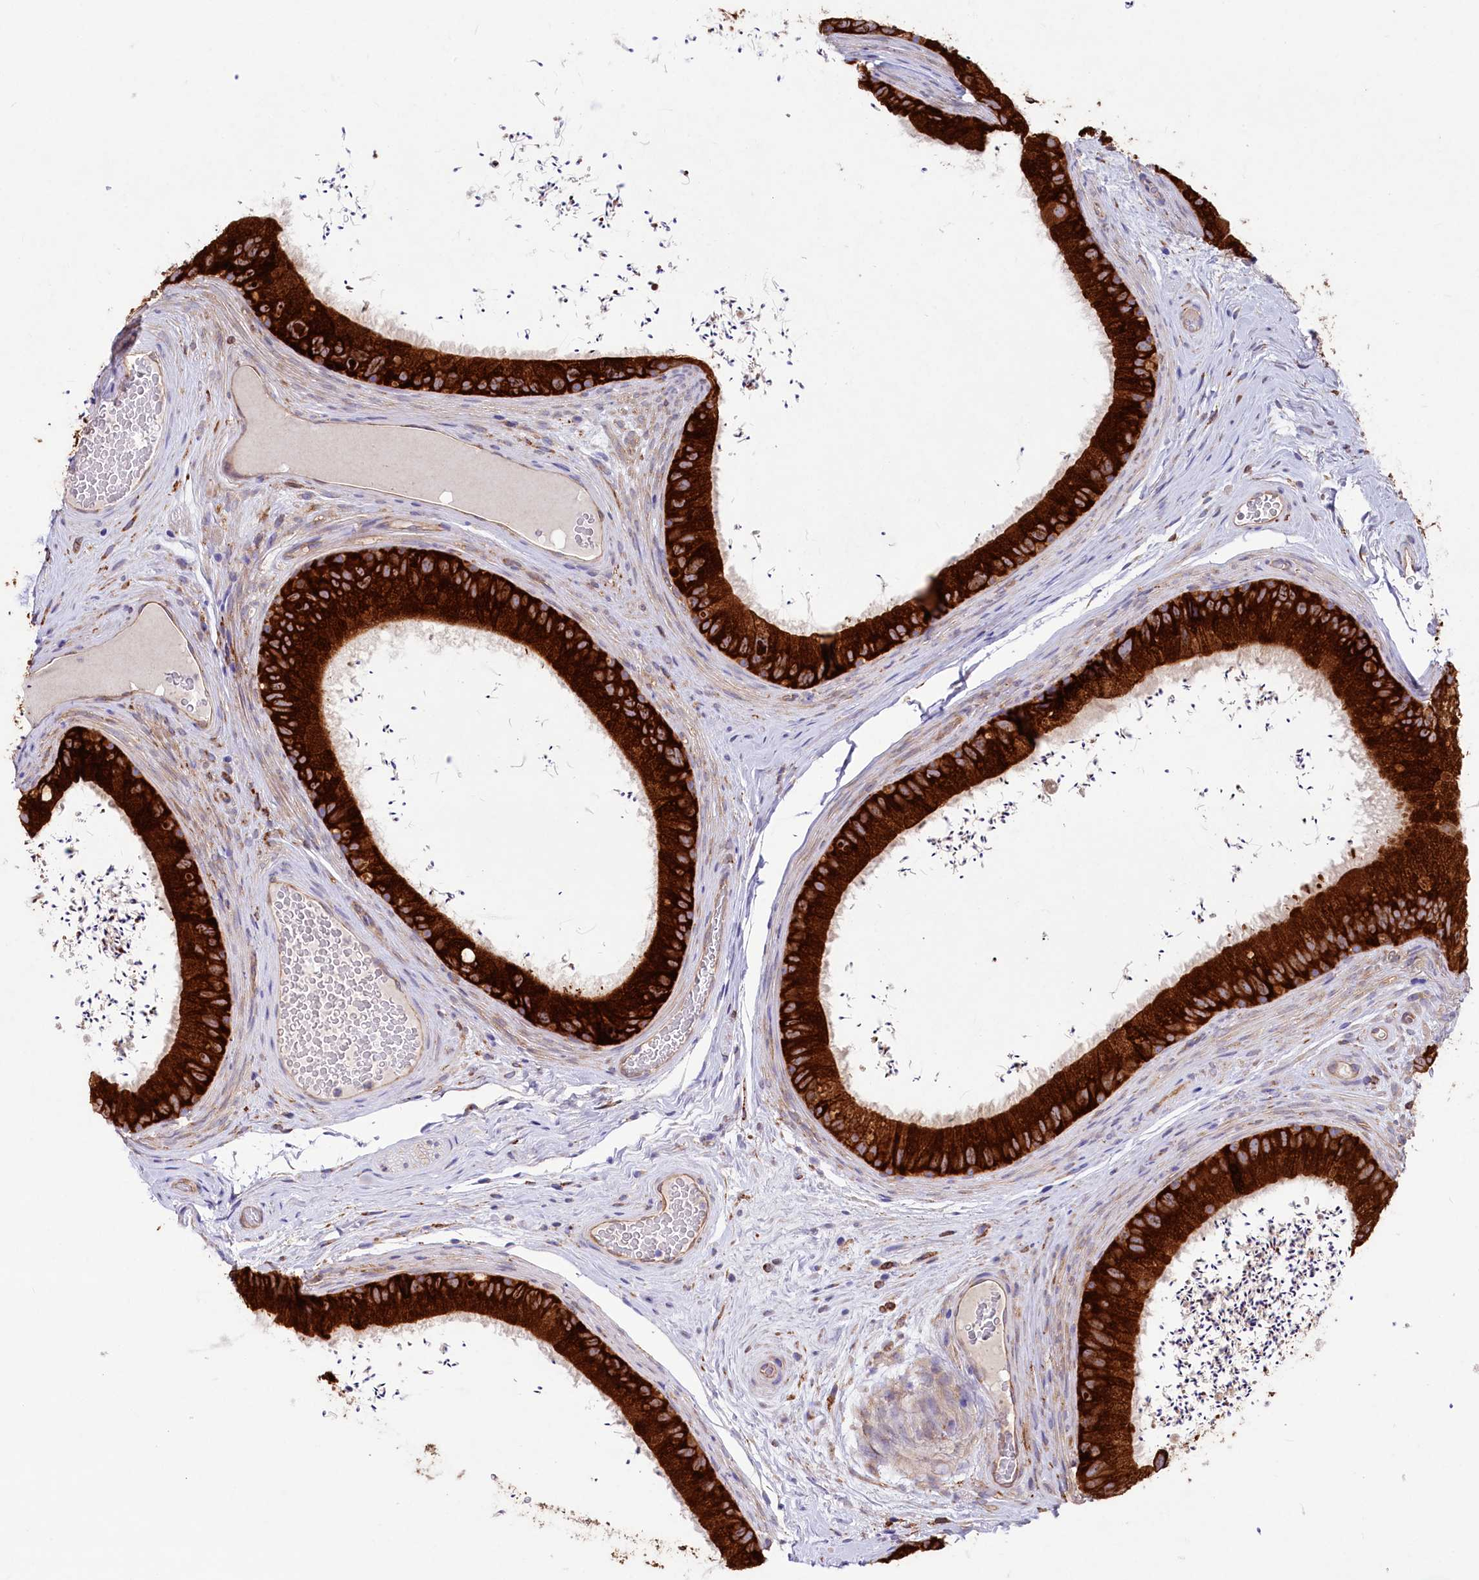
{"staining": {"intensity": "strong", "quantity": ">75%", "location": "cytoplasmic/membranous"}, "tissue": "epididymis", "cell_type": "Glandular cells", "image_type": "normal", "snomed": [{"axis": "morphology", "description": "Normal tissue, NOS"}, {"axis": "topography", "description": "Epididymis, spermatic cord, NOS"}], "caption": "This histopathology image demonstrates benign epididymis stained with immunohistochemistry (IHC) to label a protein in brown. The cytoplasmic/membranous of glandular cells show strong positivity for the protein. Nuclei are counter-stained blue.", "gene": "CHID1", "patient": {"sex": "male", "age": 50}}